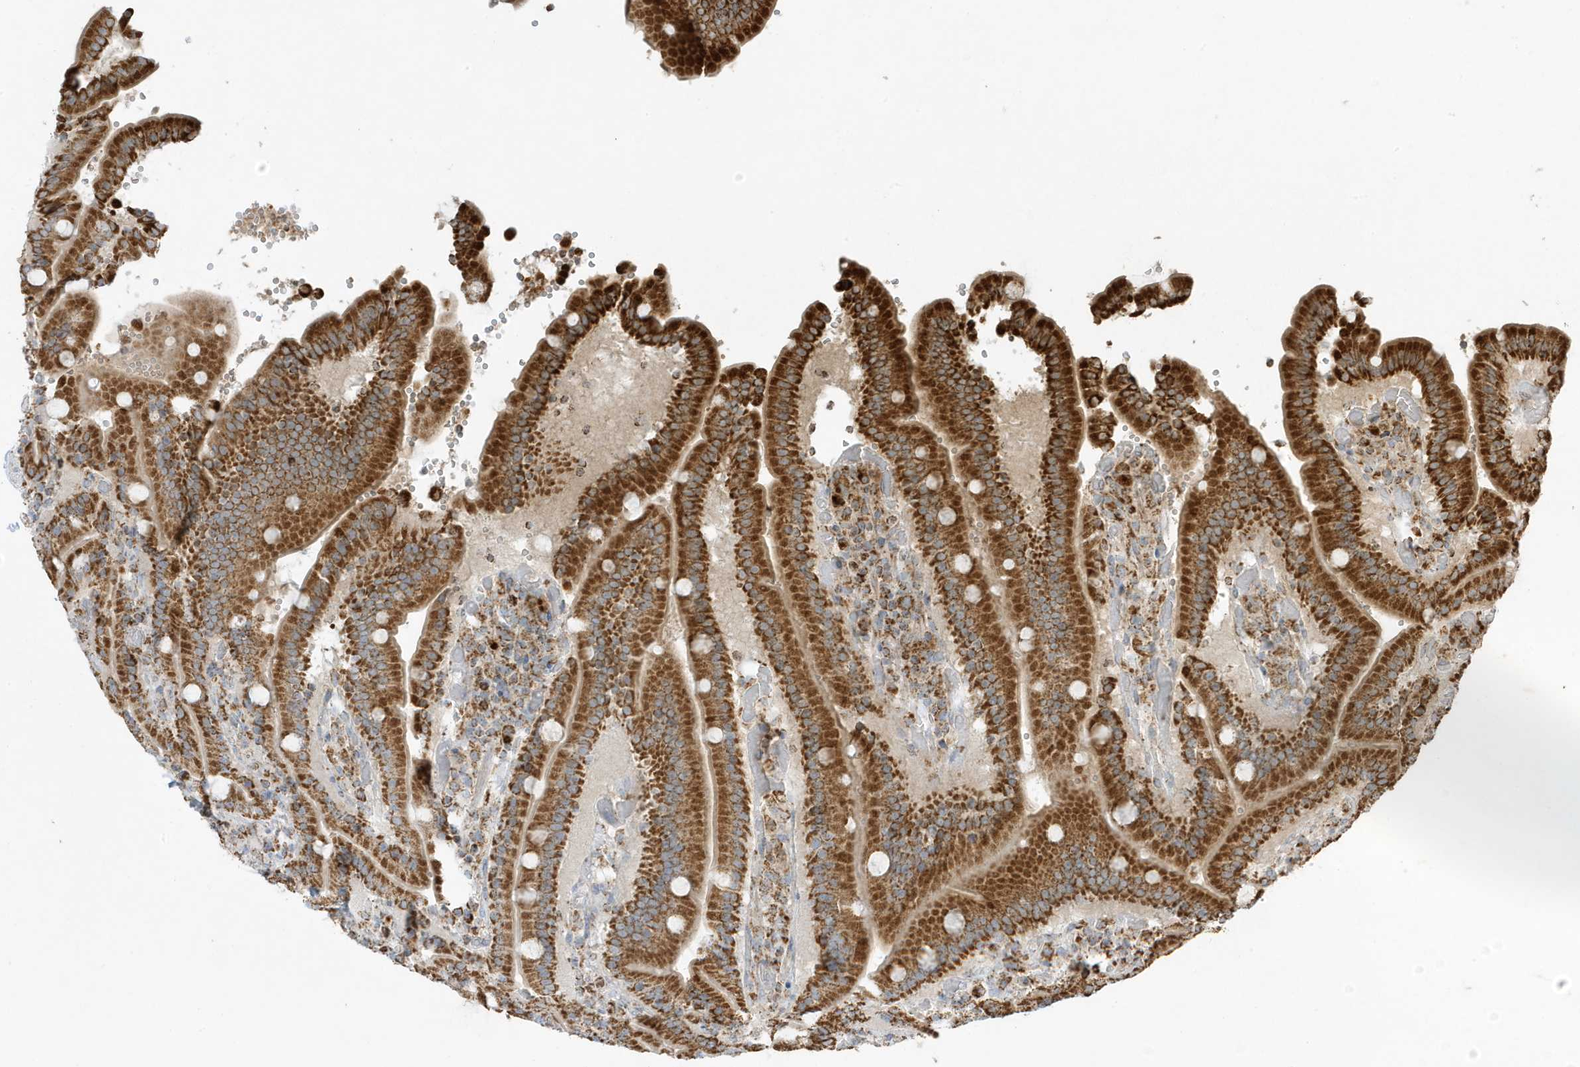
{"staining": {"intensity": "strong", "quantity": ">75%", "location": "cytoplasmic/membranous"}, "tissue": "duodenum", "cell_type": "Glandular cells", "image_type": "normal", "snomed": [{"axis": "morphology", "description": "Normal tissue, NOS"}, {"axis": "topography", "description": "Duodenum"}], "caption": "Immunohistochemical staining of benign human duodenum displays >75% levels of strong cytoplasmic/membranous protein positivity in approximately >75% of glandular cells. The staining is performed using DAB brown chromogen to label protein expression. The nuclei are counter-stained blue using hematoxylin.", "gene": "ATP5ME", "patient": {"sex": "female", "age": 62}}